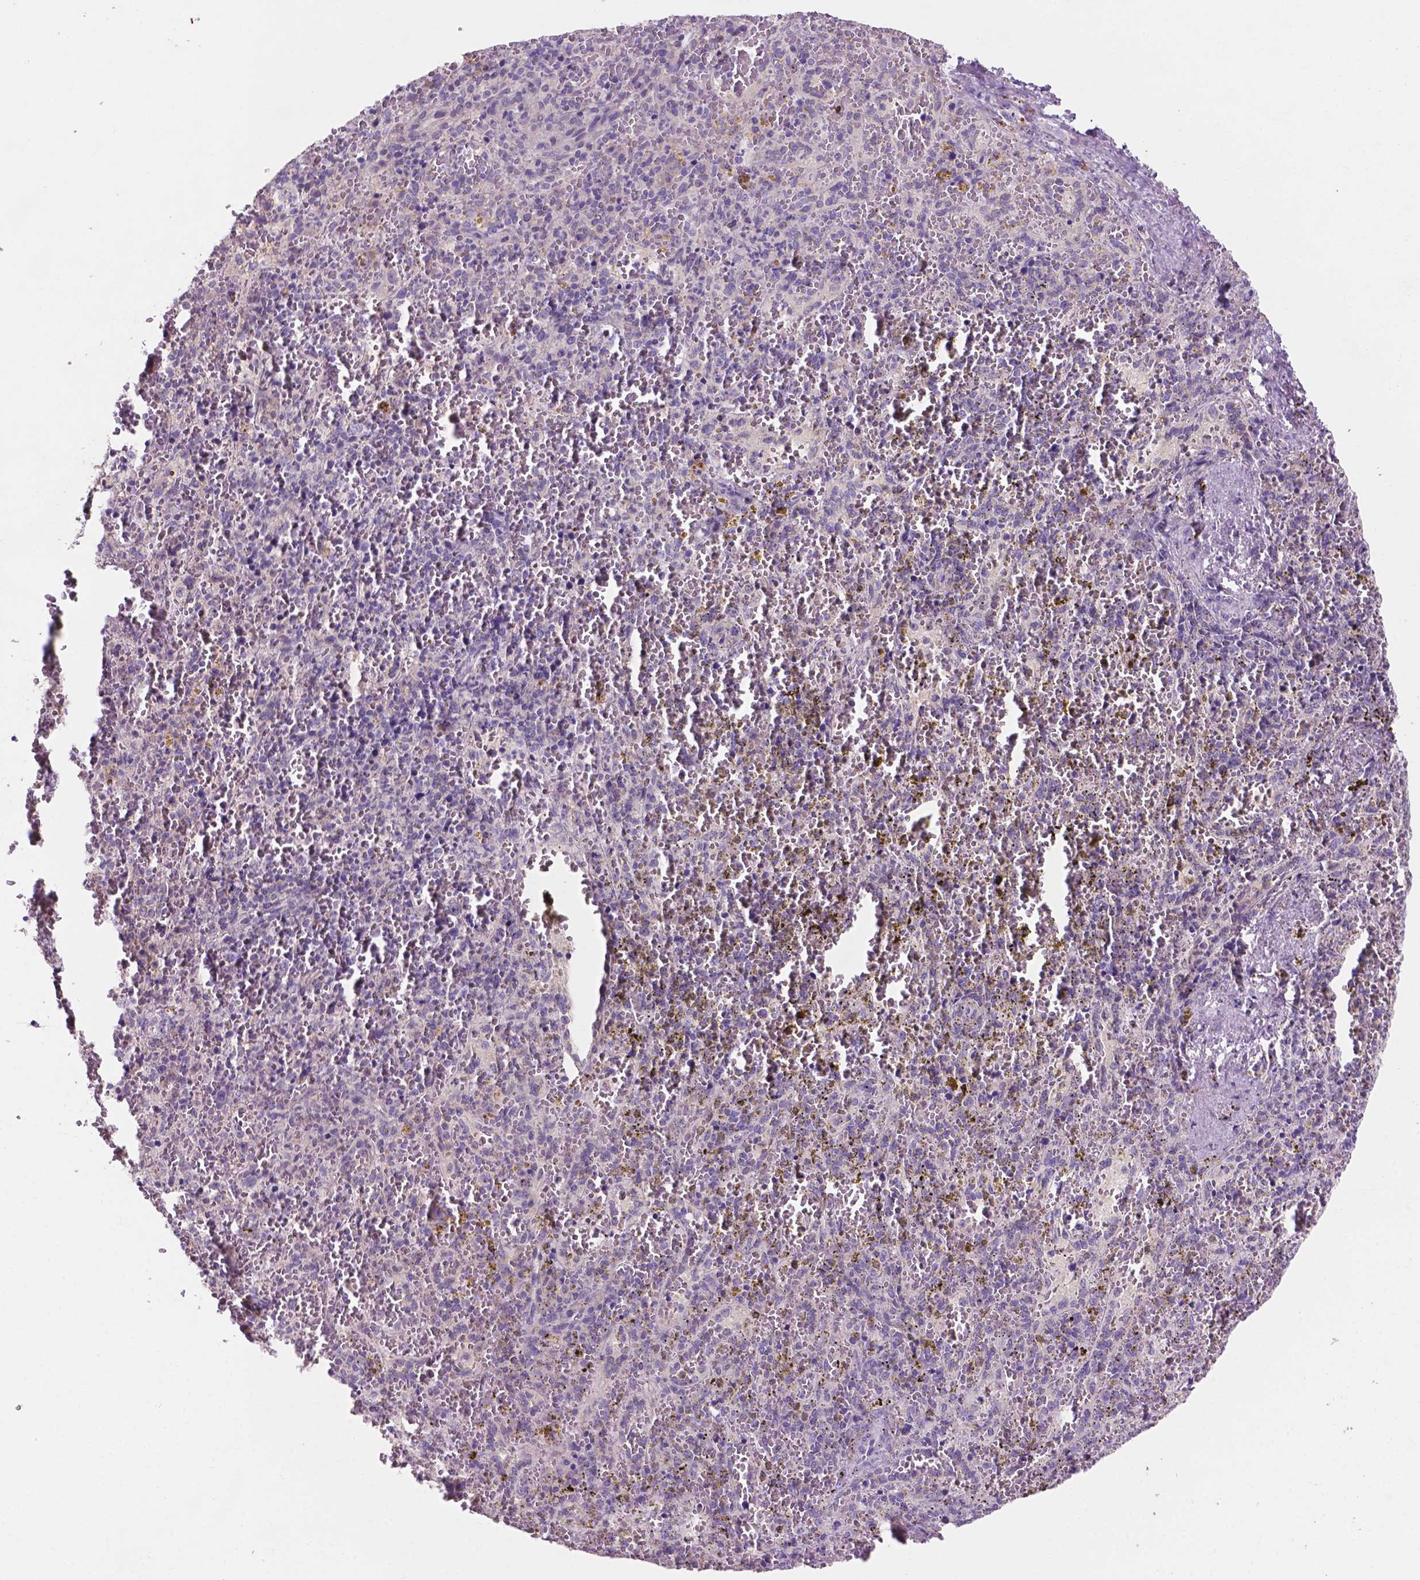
{"staining": {"intensity": "negative", "quantity": "none", "location": "none"}, "tissue": "spleen", "cell_type": "Cells in red pulp", "image_type": "normal", "snomed": [{"axis": "morphology", "description": "Normal tissue, NOS"}, {"axis": "topography", "description": "Spleen"}], "caption": "Immunohistochemistry of unremarkable human spleen shows no positivity in cells in red pulp. Brightfield microscopy of immunohistochemistry (IHC) stained with DAB (3,3'-diaminobenzidine) (brown) and hematoxylin (blue), captured at high magnification.", "gene": "MKRN2OS", "patient": {"sex": "female", "age": 50}}